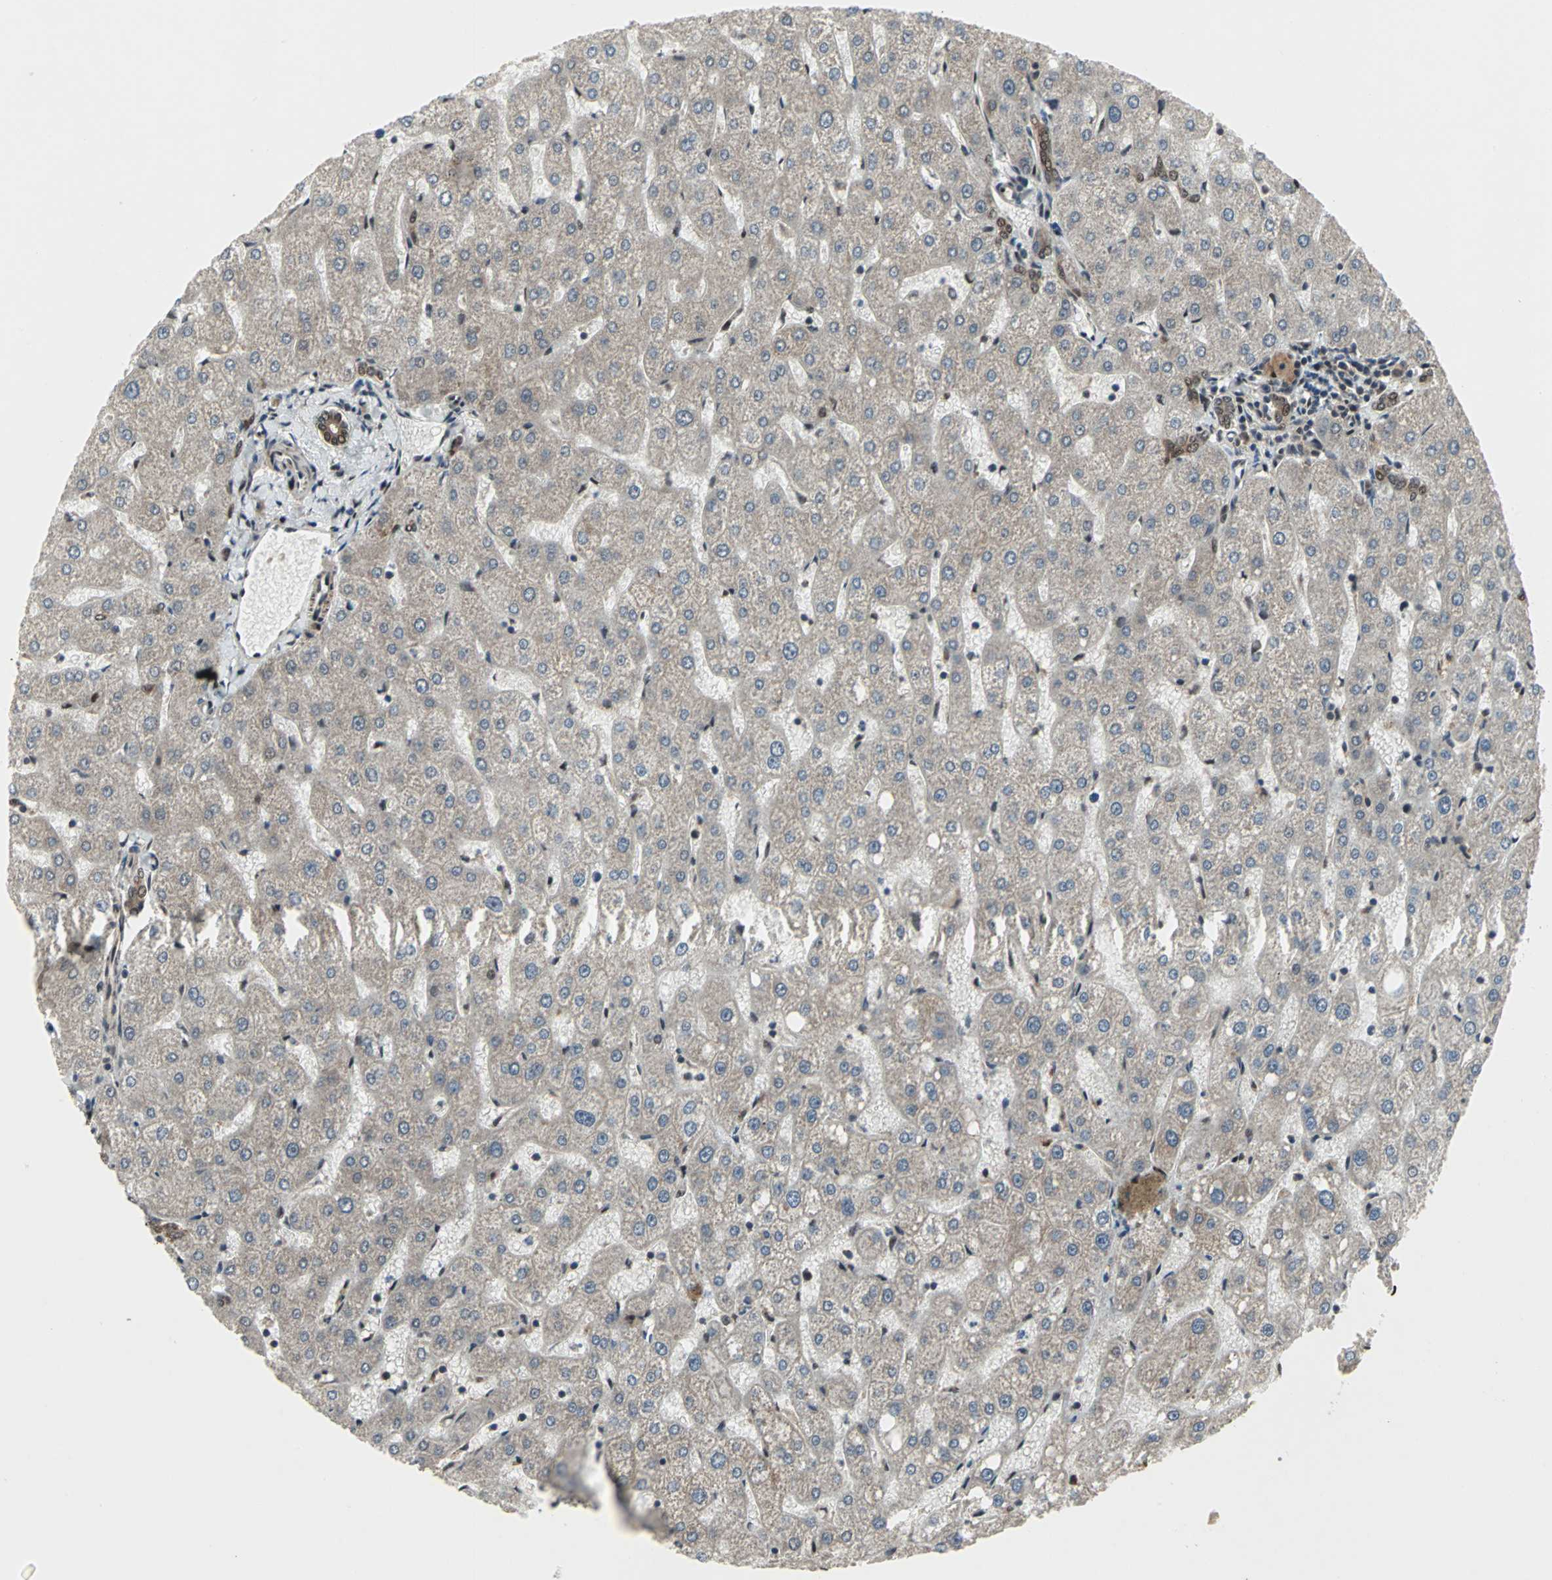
{"staining": {"intensity": "moderate", "quantity": ">75%", "location": "cytoplasmic/membranous,nuclear"}, "tissue": "liver", "cell_type": "Cholangiocytes", "image_type": "normal", "snomed": [{"axis": "morphology", "description": "Normal tissue, NOS"}, {"axis": "topography", "description": "Liver"}], "caption": "Protein staining of benign liver demonstrates moderate cytoplasmic/membranous,nuclear expression in approximately >75% of cholangiocytes. The protein of interest is shown in brown color, while the nuclei are stained blue.", "gene": "COPS5", "patient": {"sex": "male", "age": 67}}